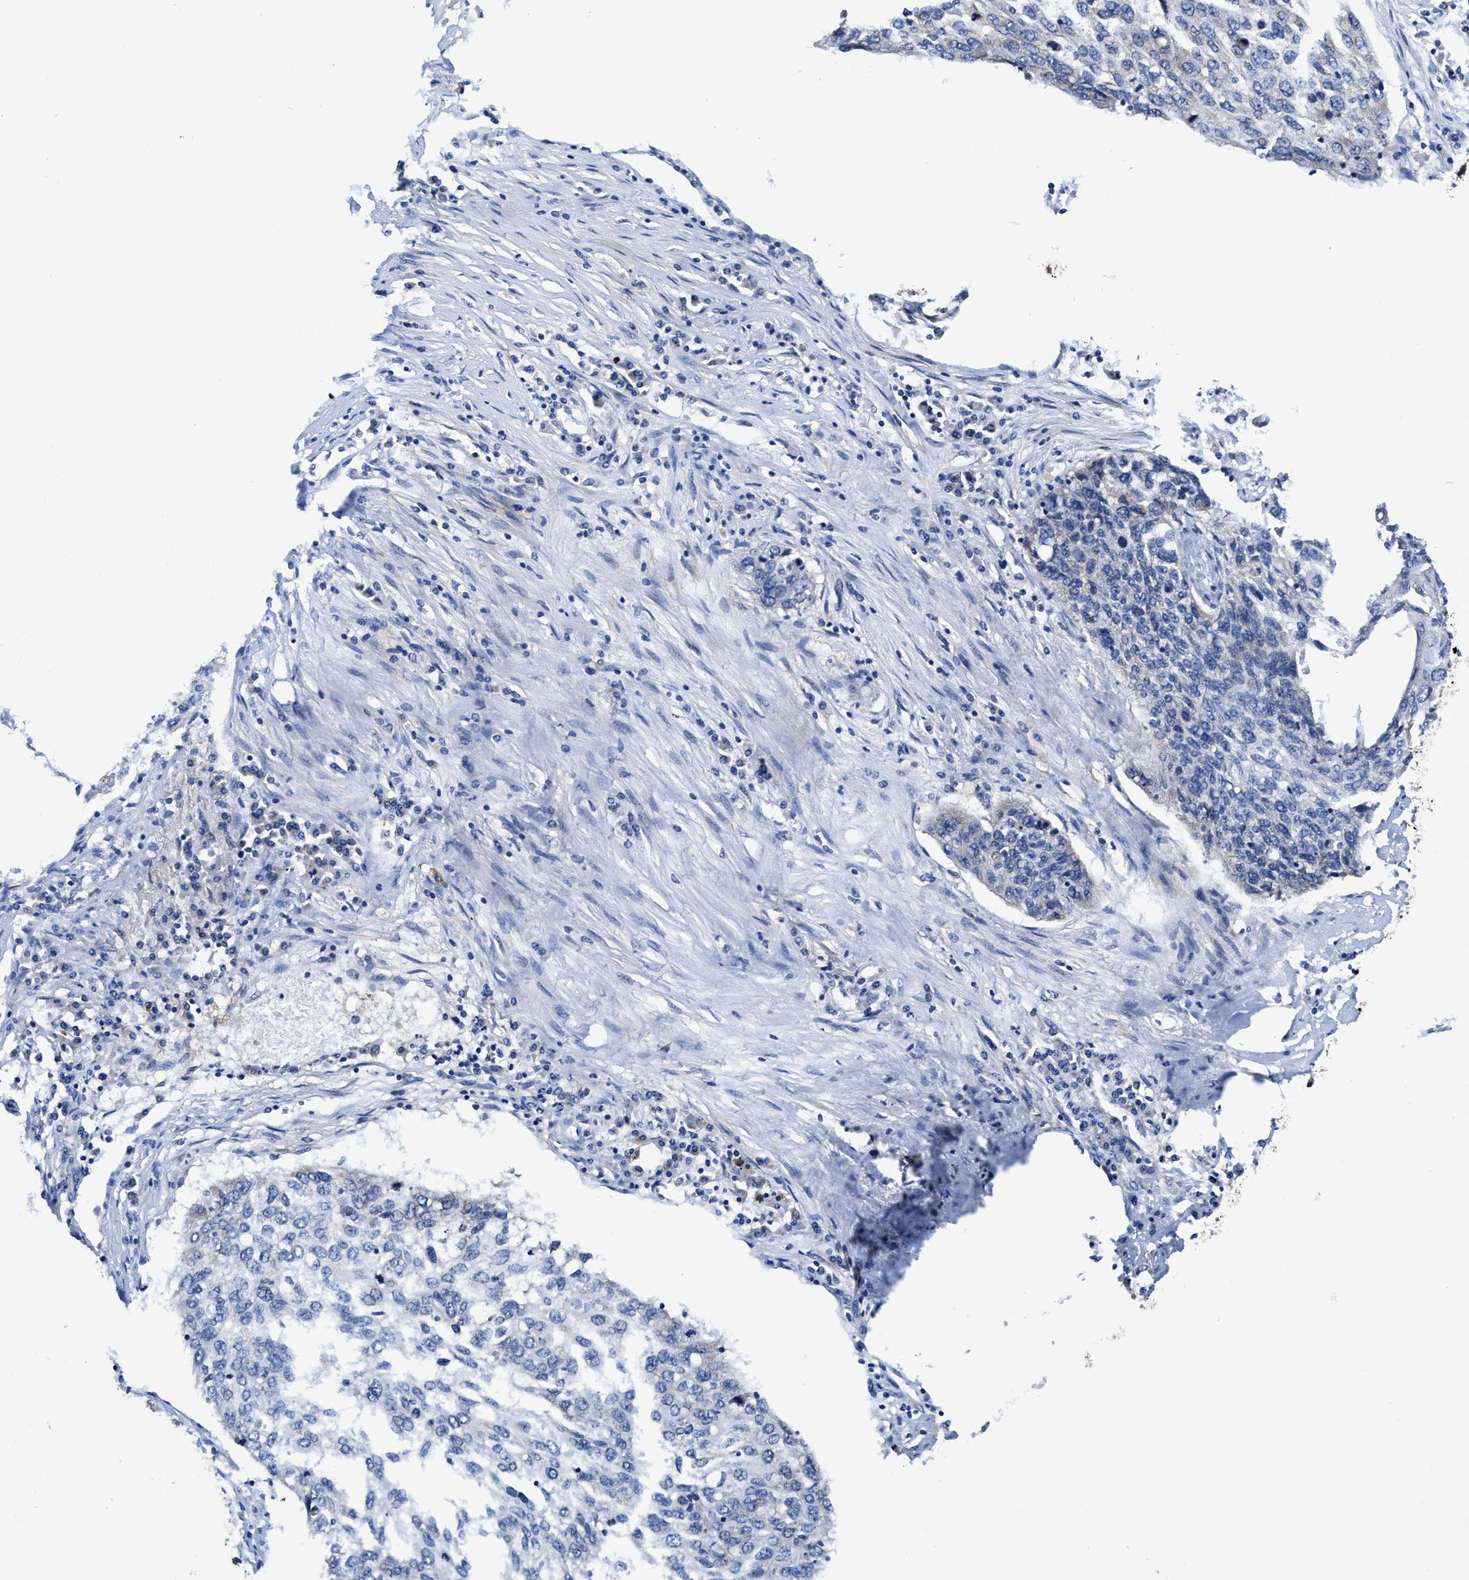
{"staining": {"intensity": "negative", "quantity": "none", "location": "none"}, "tissue": "lung cancer", "cell_type": "Tumor cells", "image_type": "cancer", "snomed": [{"axis": "morphology", "description": "Squamous cell carcinoma, NOS"}, {"axis": "topography", "description": "Lung"}], "caption": "An immunohistochemistry (IHC) histopathology image of lung cancer (squamous cell carcinoma) is shown. There is no staining in tumor cells of lung cancer (squamous cell carcinoma).", "gene": "TMEM30A", "patient": {"sex": "female", "age": 63}}